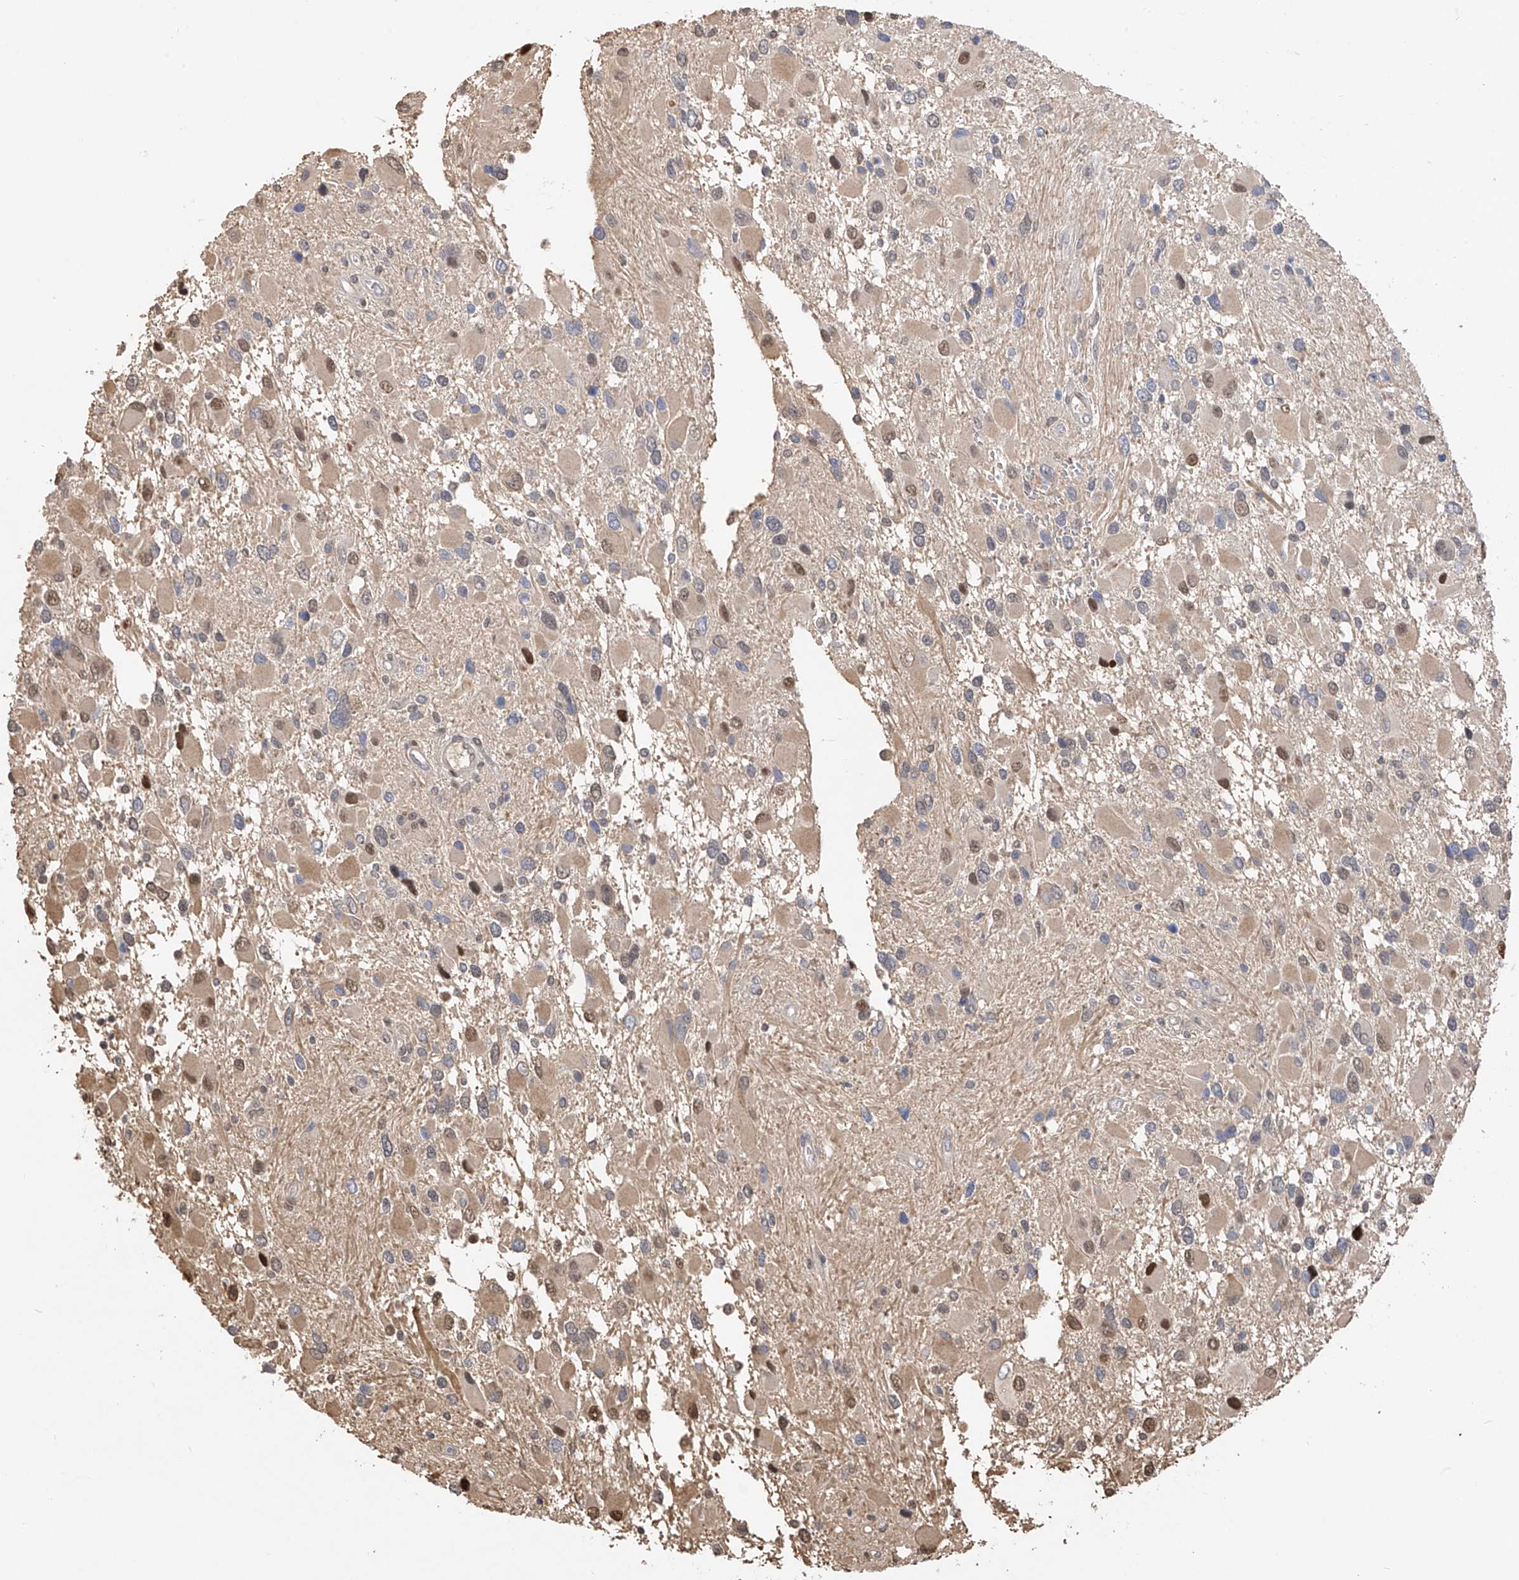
{"staining": {"intensity": "moderate", "quantity": "<25%", "location": "nuclear"}, "tissue": "glioma", "cell_type": "Tumor cells", "image_type": "cancer", "snomed": [{"axis": "morphology", "description": "Glioma, malignant, High grade"}, {"axis": "topography", "description": "Brain"}], "caption": "IHC histopathology image of human malignant high-grade glioma stained for a protein (brown), which exhibits low levels of moderate nuclear positivity in about <25% of tumor cells.", "gene": "PMM1", "patient": {"sex": "male", "age": 53}}